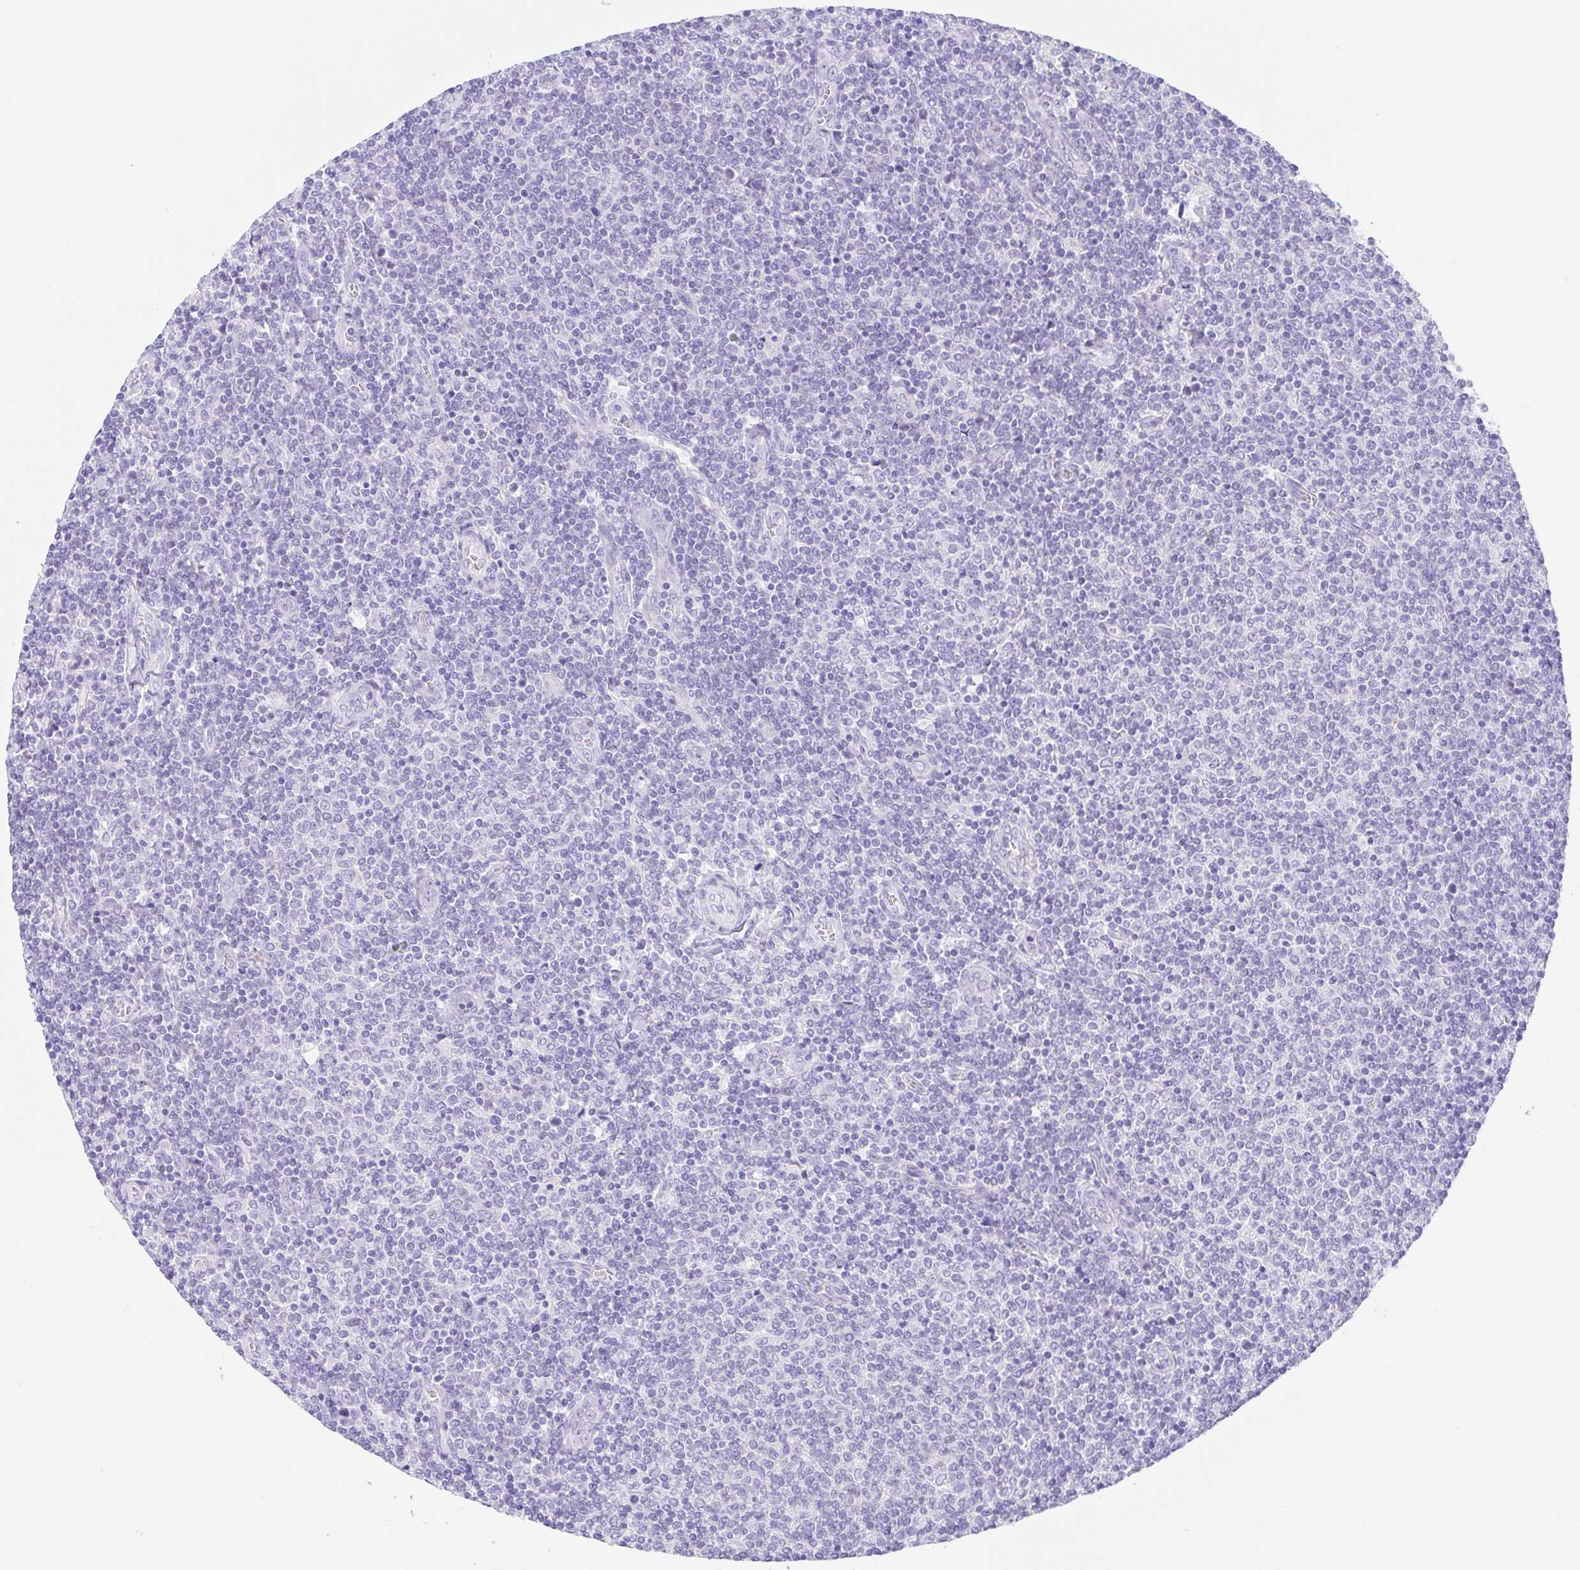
{"staining": {"intensity": "negative", "quantity": "none", "location": "none"}, "tissue": "lymphoma", "cell_type": "Tumor cells", "image_type": "cancer", "snomed": [{"axis": "morphology", "description": "Malignant lymphoma, non-Hodgkin's type, Low grade"}, {"axis": "topography", "description": "Lymph node"}], "caption": "An image of lymphoma stained for a protein exhibits no brown staining in tumor cells.", "gene": "SPATA4", "patient": {"sex": "male", "age": 52}}